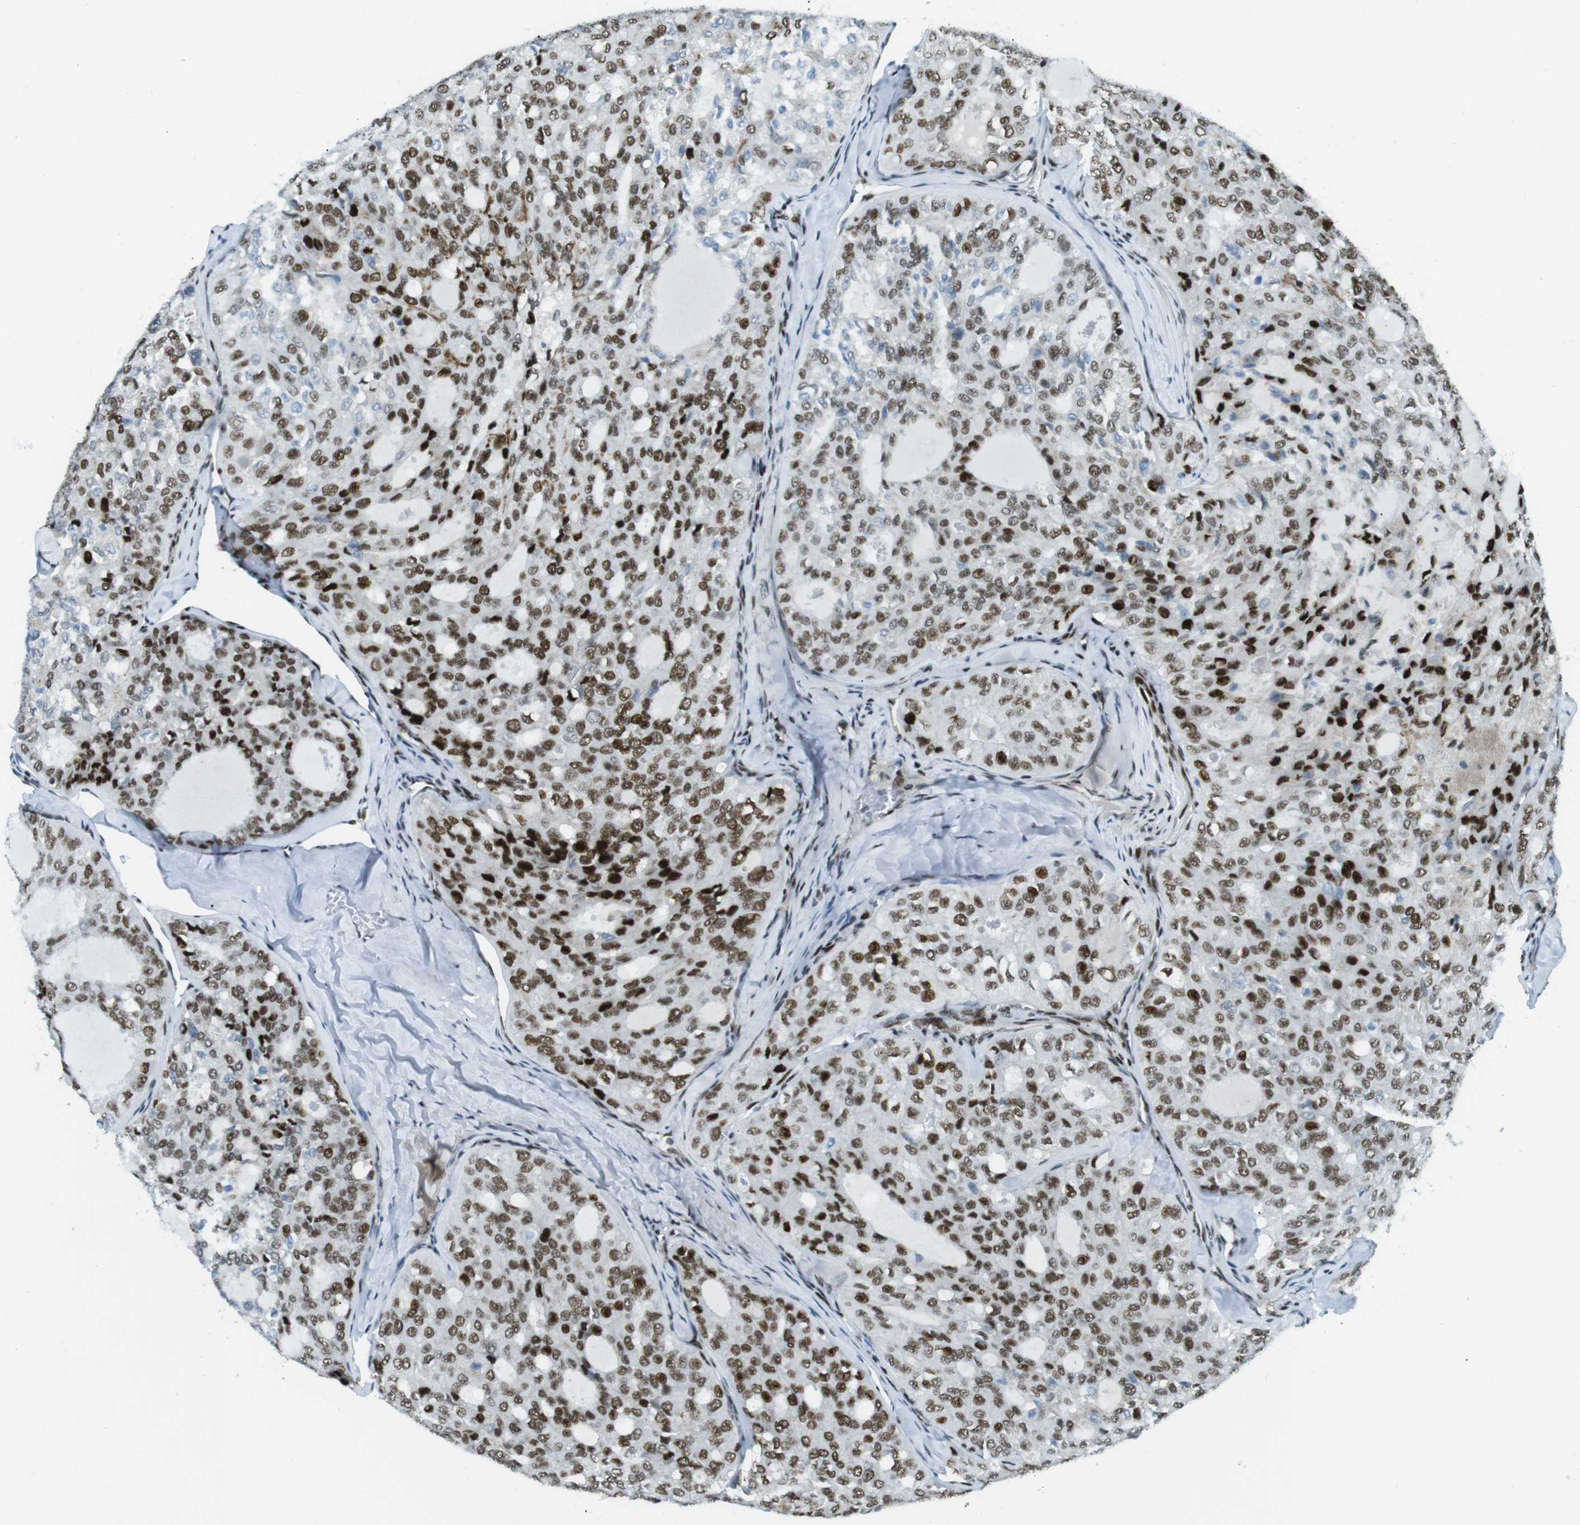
{"staining": {"intensity": "strong", "quantity": "25%-75%", "location": "nuclear"}, "tissue": "thyroid cancer", "cell_type": "Tumor cells", "image_type": "cancer", "snomed": [{"axis": "morphology", "description": "Follicular adenoma carcinoma, NOS"}, {"axis": "topography", "description": "Thyroid gland"}], "caption": "This micrograph exhibits IHC staining of thyroid follicular adenoma carcinoma, with high strong nuclear positivity in approximately 25%-75% of tumor cells.", "gene": "ARID1A", "patient": {"sex": "male", "age": 75}}